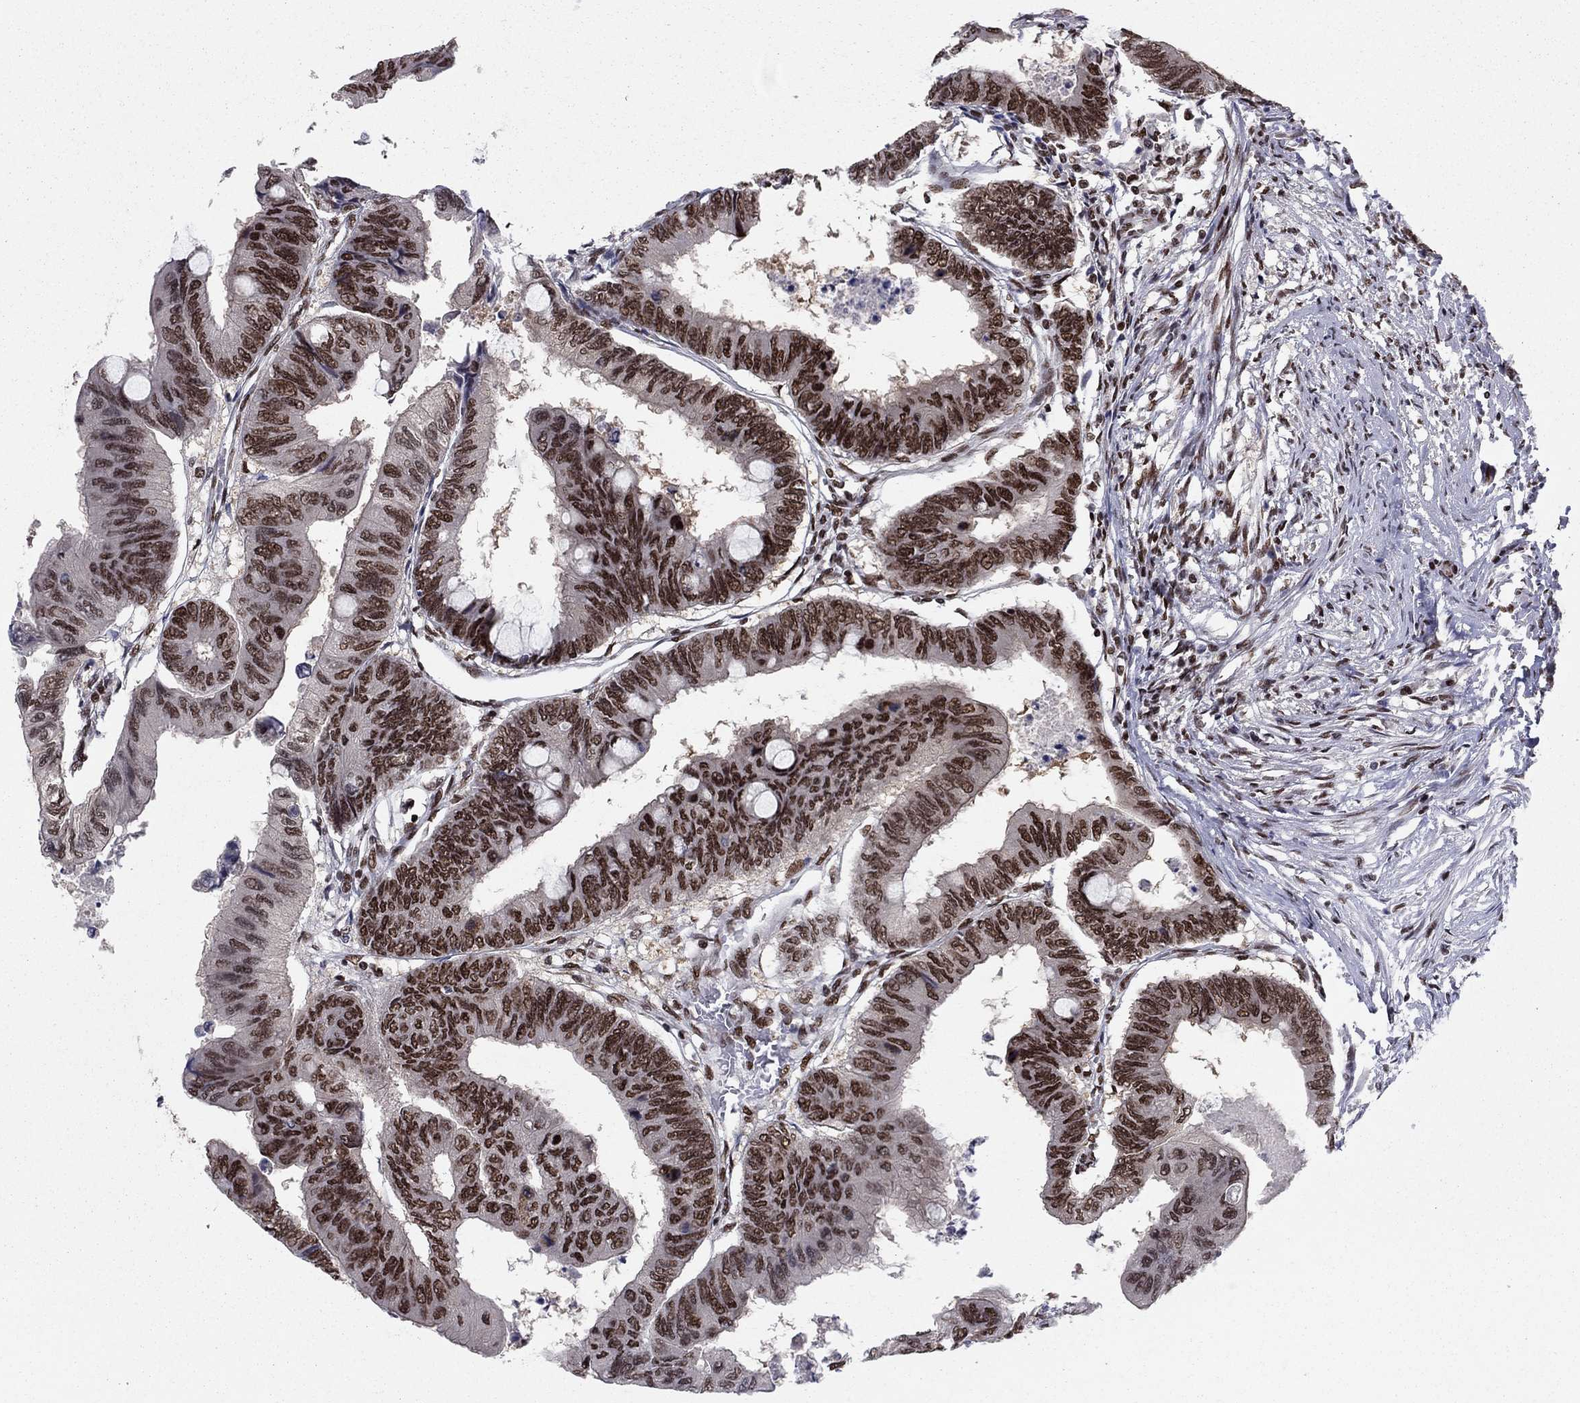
{"staining": {"intensity": "strong", "quantity": "25%-75%", "location": "nuclear"}, "tissue": "colorectal cancer", "cell_type": "Tumor cells", "image_type": "cancer", "snomed": [{"axis": "morphology", "description": "Normal tissue, NOS"}, {"axis": "morphology", "description": "Adenocarcinoma, NOS"}, {"axis": "topography", "description": "Rectum"}, {"axis": "topography", "description": "Peripheral nerve tissue"}], "caption": "Colorectal cancer (adenocarcinoma) stained for a protein (brown) displays strong nuclear positive expression in about 25%-75% of tumor cells.", "gene": "USP54", "patient": {"sex": "male", "age": 92}}